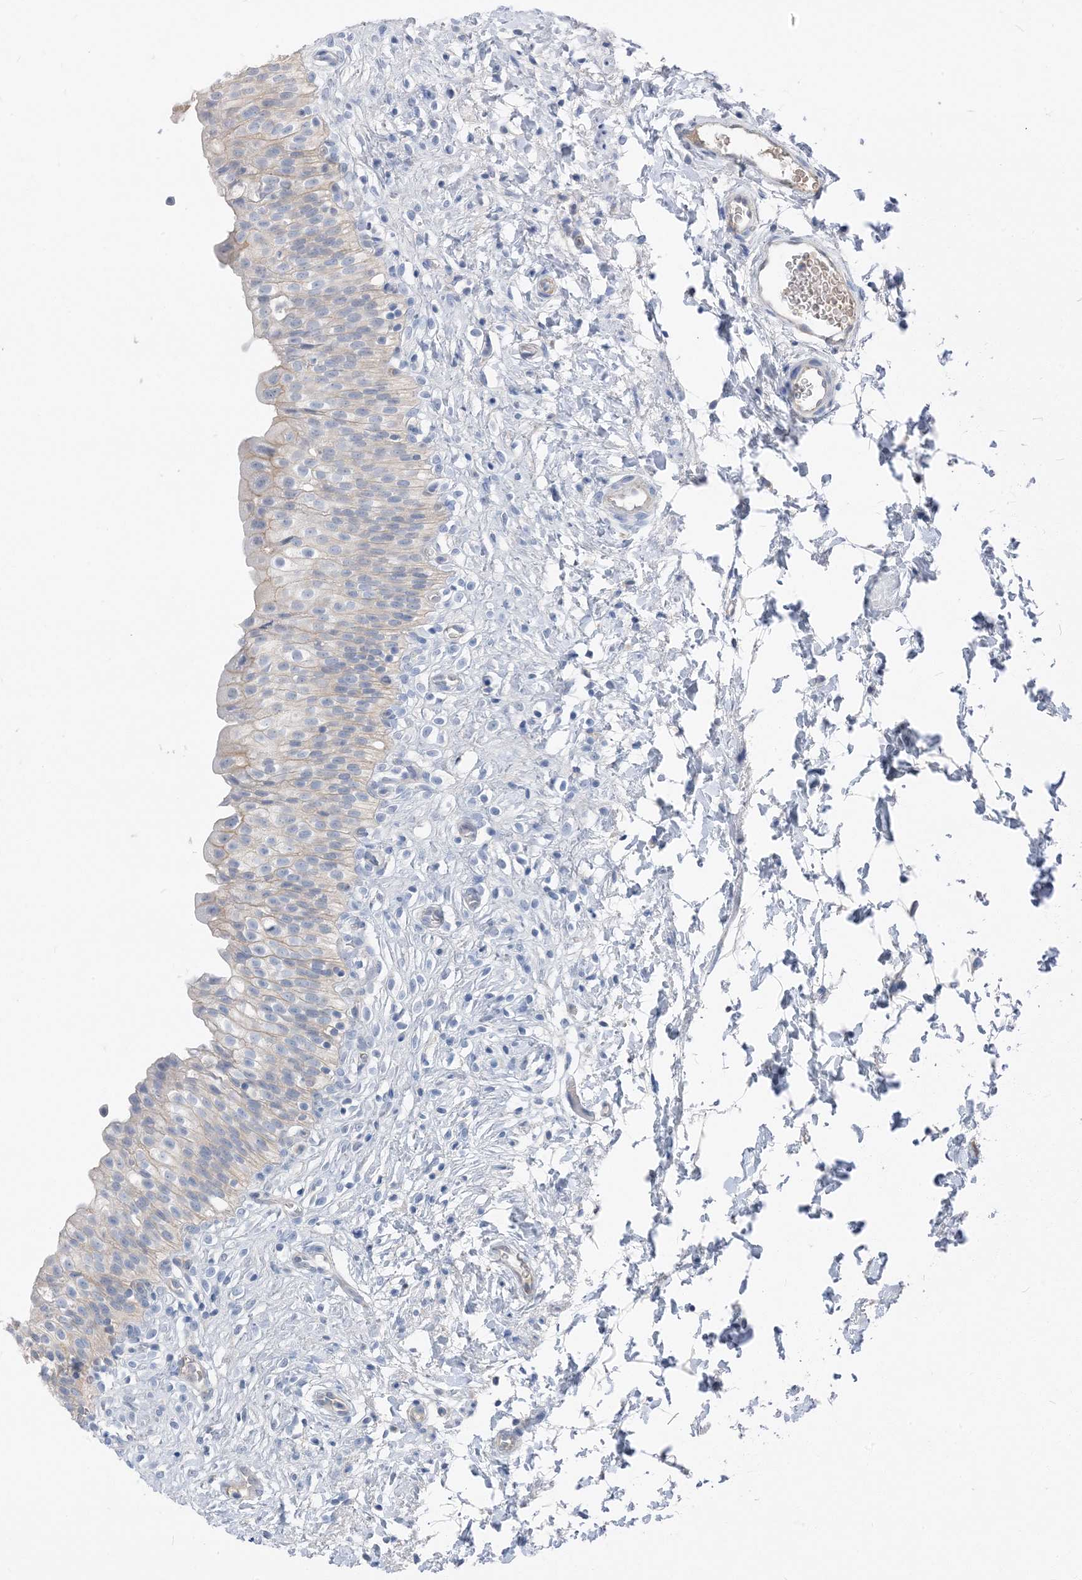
{"staining": {"intensity": "moderate", "quantity": "<25%", "location": "cytoplasmic/membranous"}, "tissue": "urinary bladder", "cell_type": "Urothelial cells", "image_type": "normal", "snomed": [{"axis": "morphology", "description": "Normal tissue, NOS"}, {"axis": "topography", "description": "Urinary bladder"}], "caption": "Protein analysis of unremarkable urinary bladder reveals moderate cytoplasmic/membranous expression in approximately <25% of urothelial cells. The staining was performed using DAB (3,3'-diaminobenzidine) to visualize the protein expression in brown, while the nuclei were stained in blue with hematoxylin (Magnification: 20x).", "gene": "NCOA7", "patient": {"sex": "male", "age": 55}}